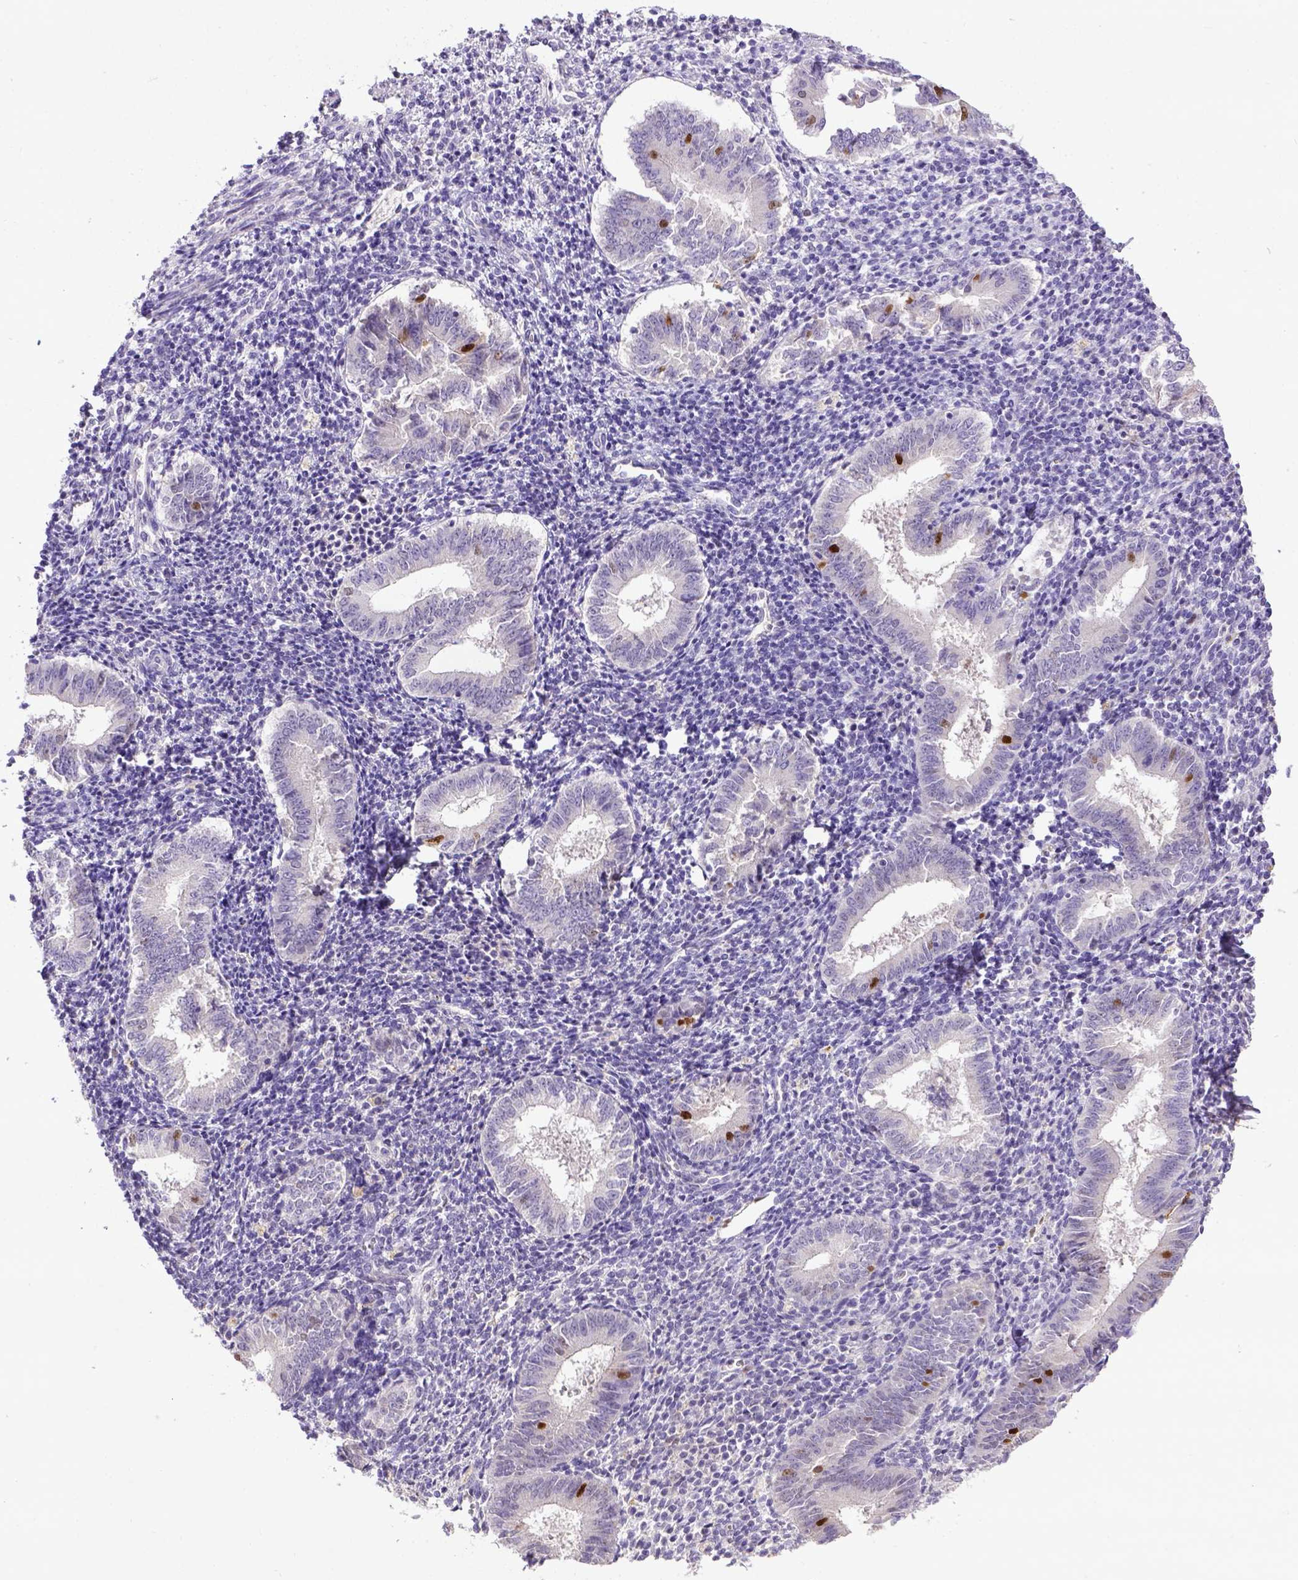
{"staining": {"intensity": "negative", "quantity": "none", "location": "none"}, "tissue": "endometrium", "cell_type": "Cells in endometrial stroma", "image_type": "normal", "snomed": [{"axis": "morphology", "description": "Normal tissue, NOS"}, {"axis": "topography", "description": "Endometrium"}], "caption": "Micrograph shows no protein positivity in cells in endometrial stroma of benign endometrium. The staining was performed using DAB (3,3'-diaminobenzidine) to visualize the protein expression in brown, while the nuclei were stained in blue with hematoxylin (Magnification: 20x).", "gene": "CDKN1A", "patient": {"sex": "female", "age": 25}}